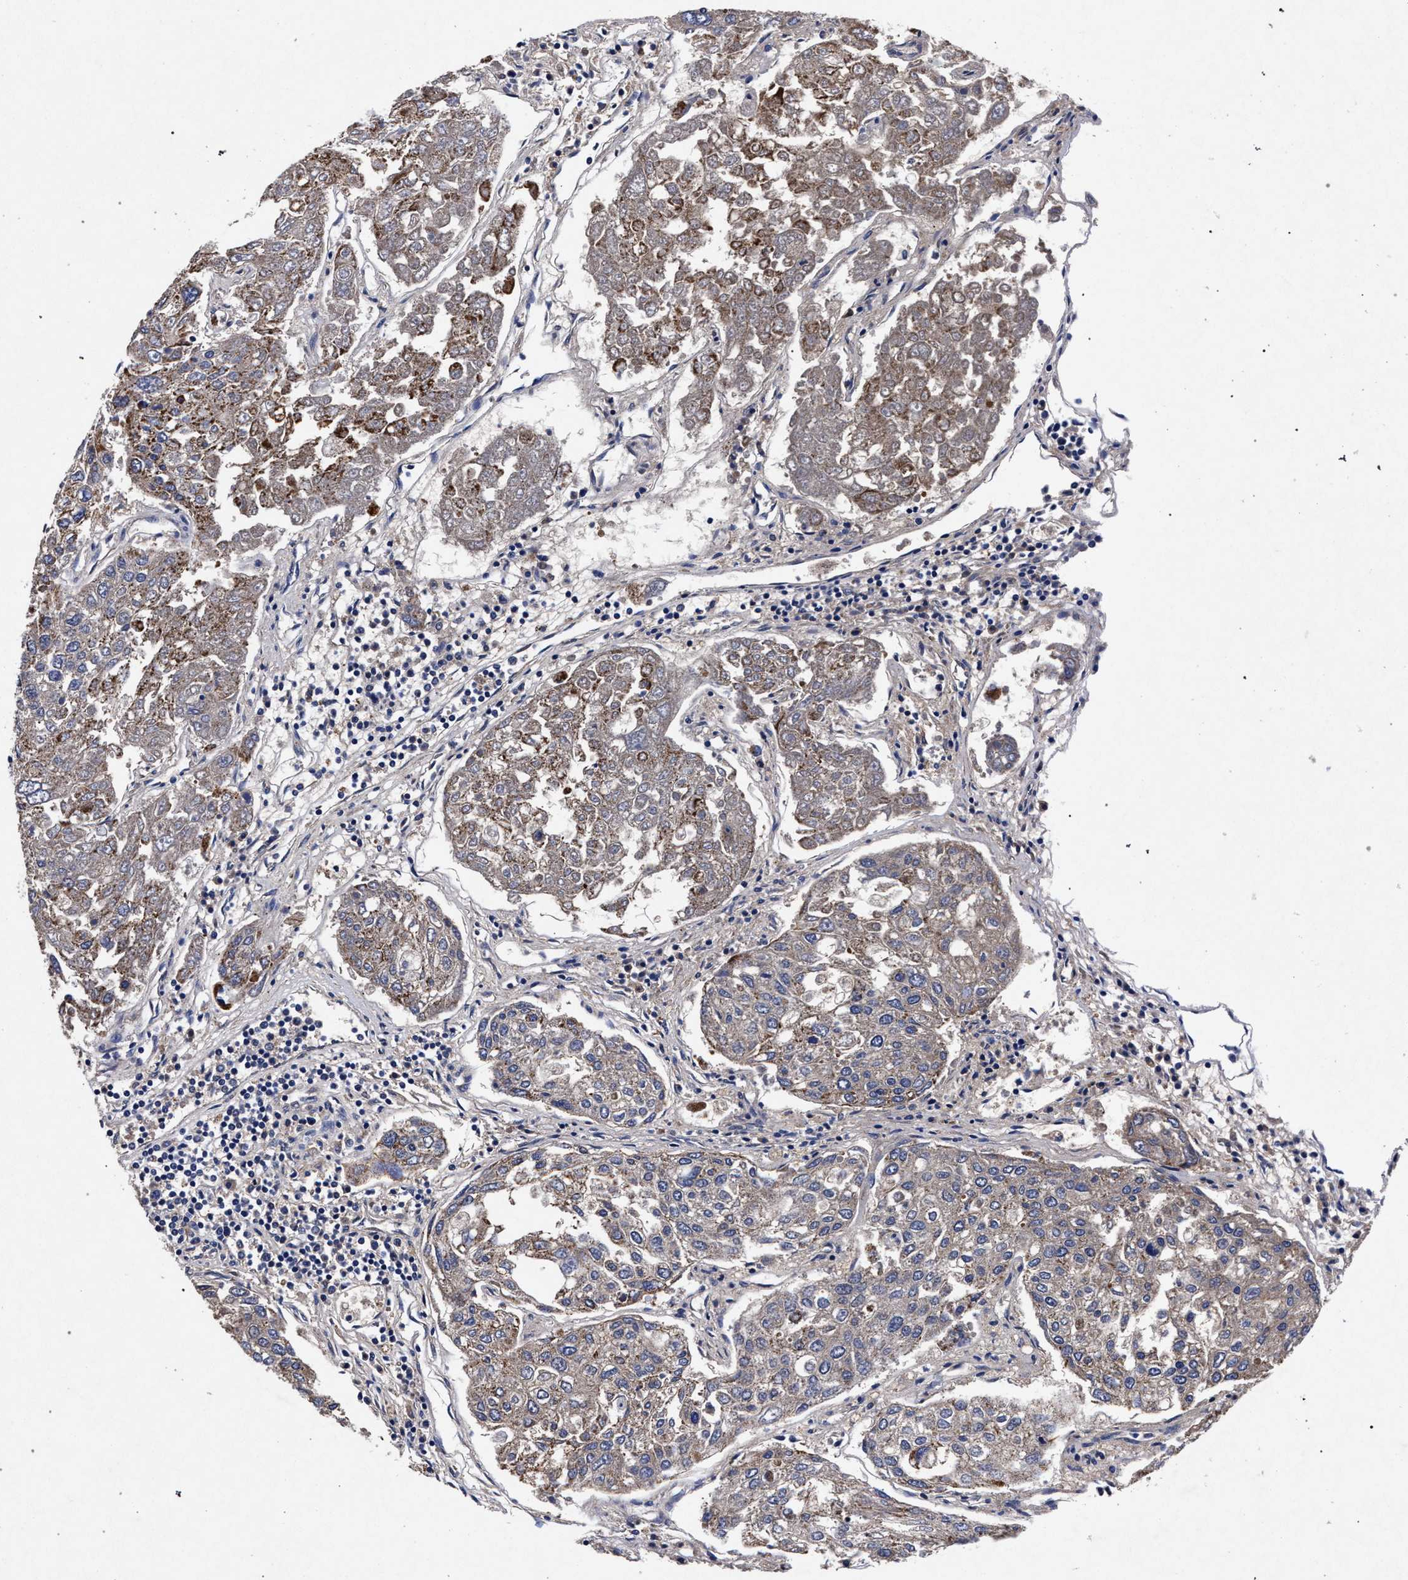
{"staining": {"intensity": "weak", "quantity": "25%-75%", "location": "cytoplasmic/membranous"}, "tissue": "urothelial cancer", "cell_type": "Tumor cells", "image_type": "cancer", "snomed": [{"axis": "morphology", "description": "Urothelial carcinoma, High grade"}, {"axis": "topography", "description": "Lymph node"}, {"axis": "topography", "description": "Urinary bladder"}], "caption": "Human urothelial cancer stained with a protein marker demonstrates weak staining in tumor cells.", "gene": "HSD17B14", "patient": {"sex": "male", "age": 51}}